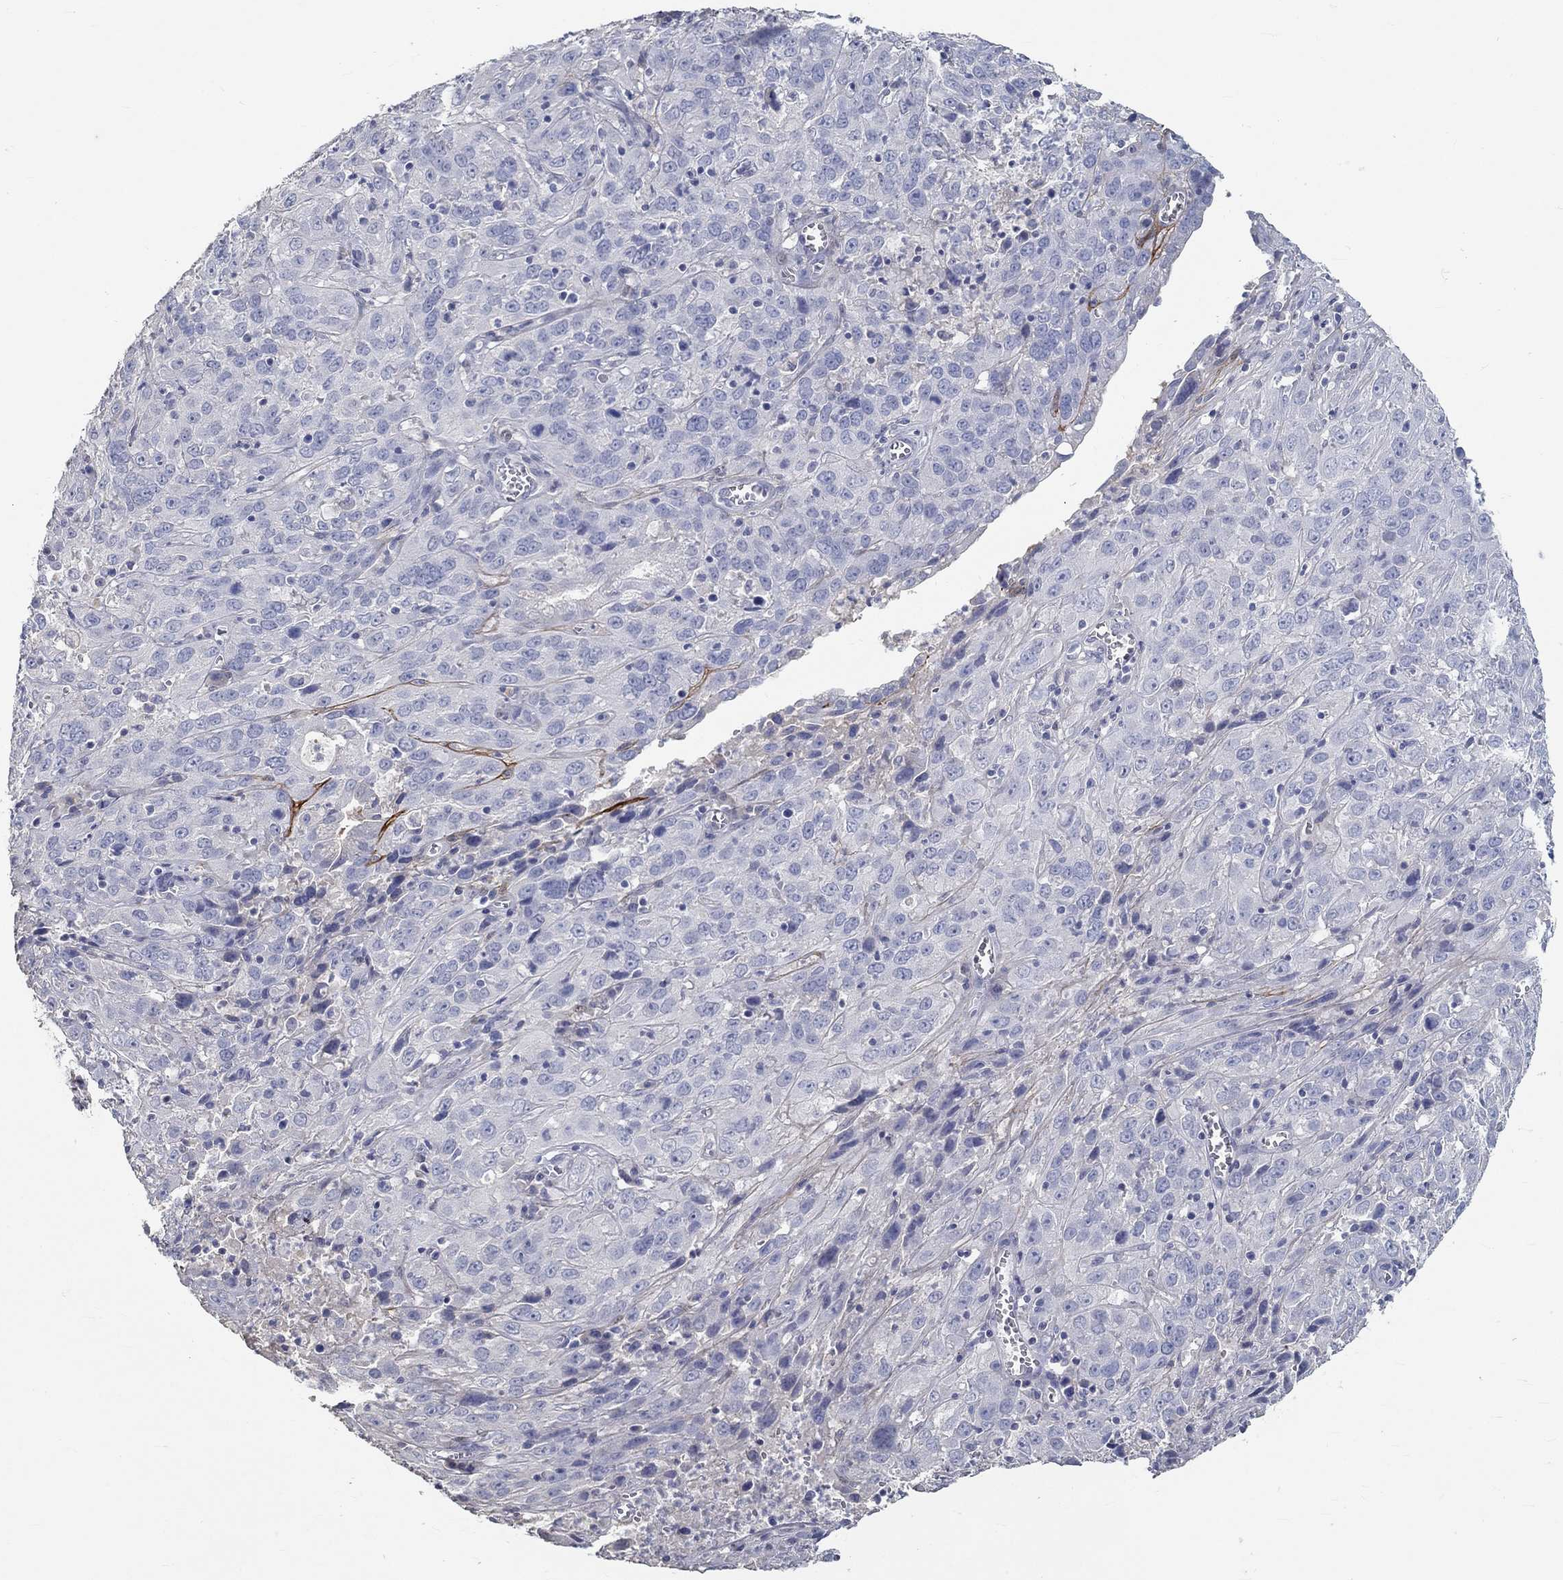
{"staining": {"intensity": "negative", "quantity": "none", "location": "none"}, "tissue": "cervical cancer", "cell_type": "Tumor cells", "image_type": "cancer", "snomed": [{"axis": "morphology", "description": "Squamous cell carcinoma, NOS"}, {"axis": "topography", "description": "Cervix"}], "caption": "IHC image of neoplastic tissue: human cervical cancer stained with DAB displays no significant protein positivity in tumor cells.", "gene": "FGF2", "patient": {"sex": "female", "age": 32}}